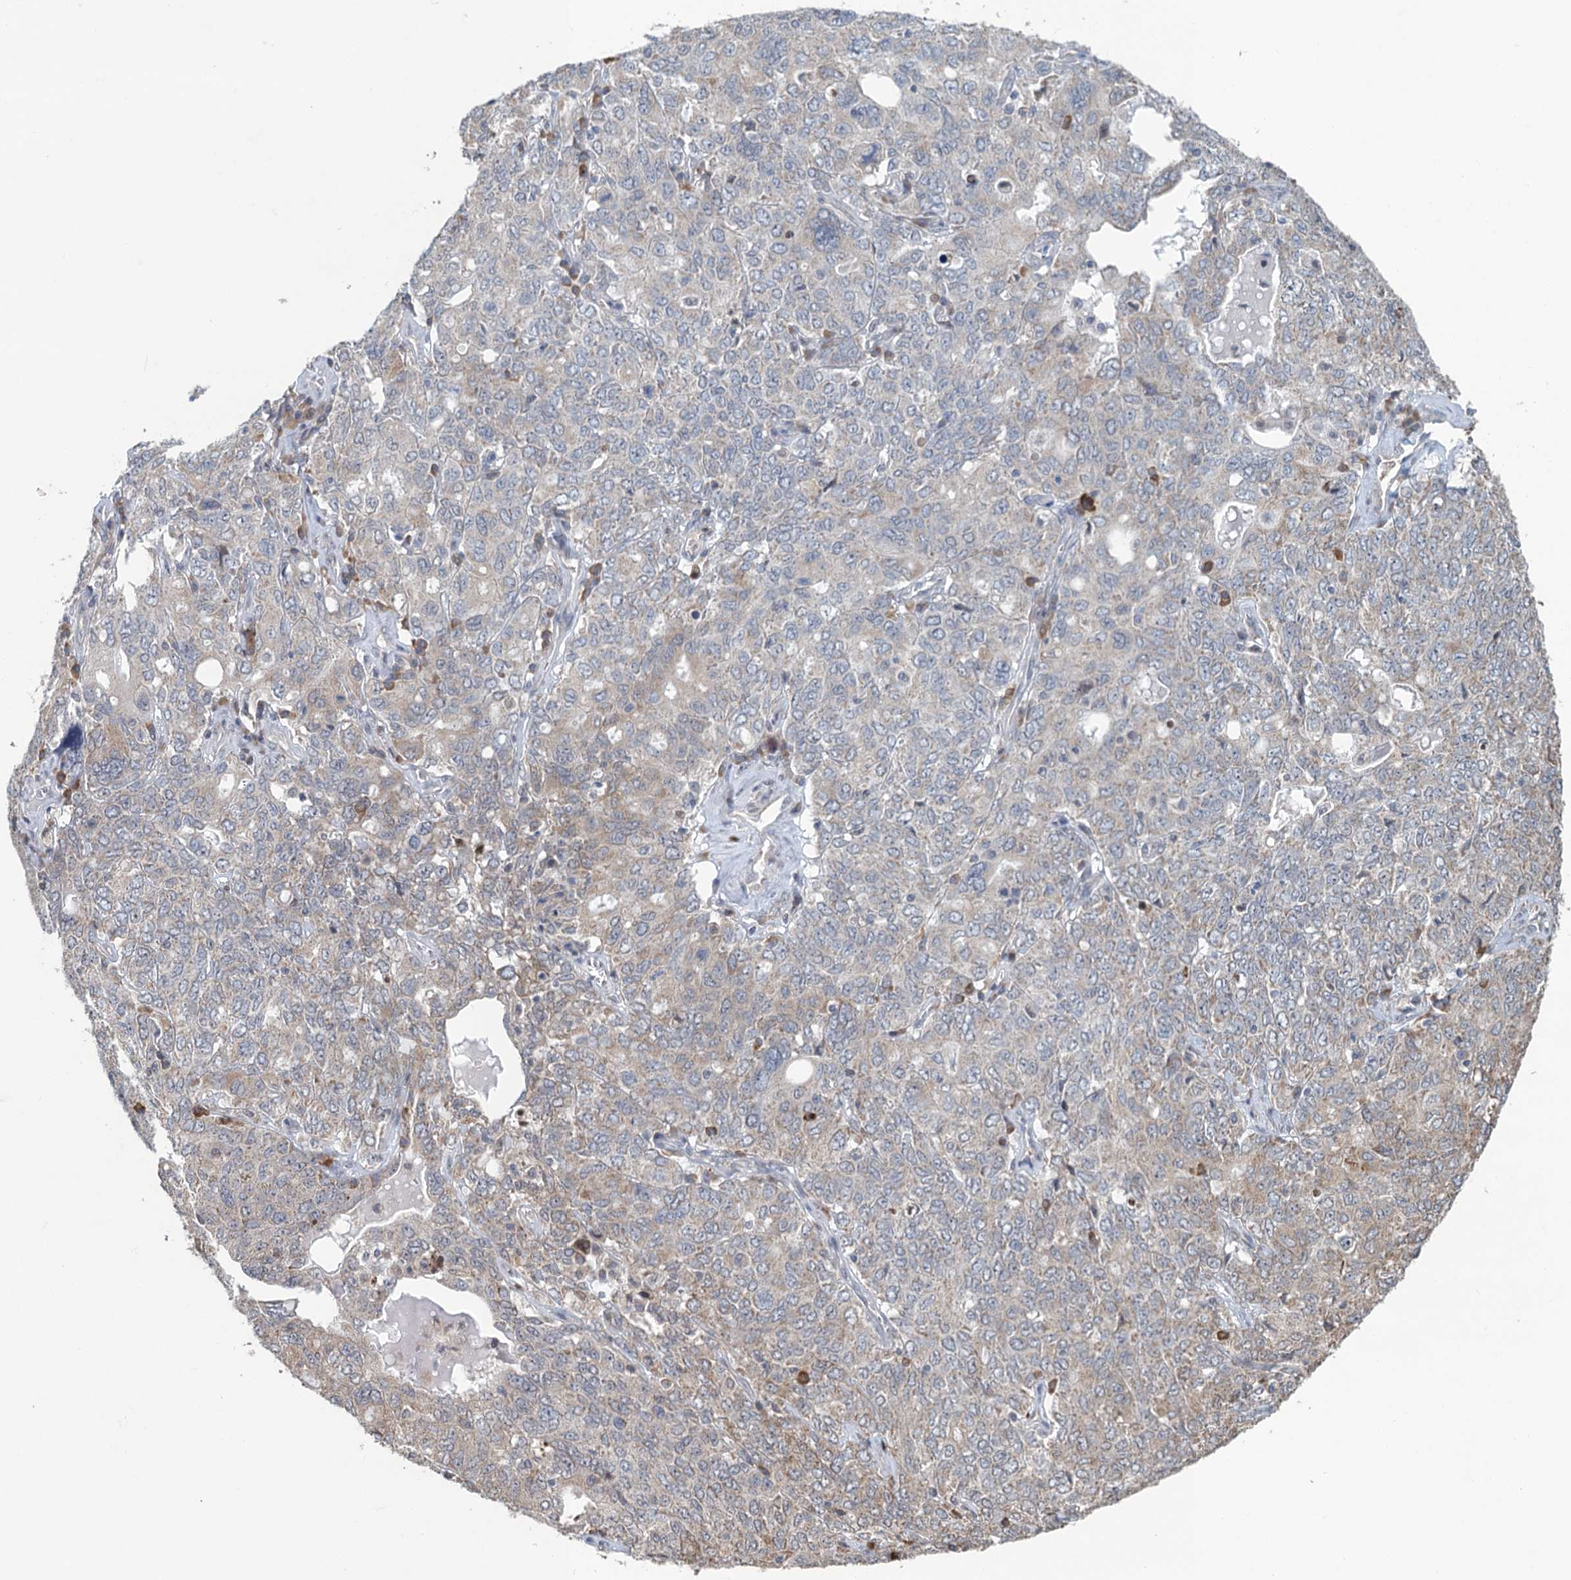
{"staining": {"intensity": "weak", "quantity": "<25%", "location": "cytoplasmic/membranous"}, "tissue": "ovarian cancer", "cell_type": "Tumor cells", "image_type": "cancer", "snomed": [{"axis": "morphology", "description": "Carcinoma, endometroid"}, {"axis": "topography", "description": "Ovary"}], "caption": "Immunohistochemistry photomicrograph of neoplastic tissue: human endometroid carcinoma (ovarian) stained with DAB reveals no significant protein expression in tumor cells. The staining was performed using DAB (3,3'-diaminobenzidine) to visualize the protein expression in brown, while the nuclei were stained in blue with hematoxylin (Magnification: 20x).", "gene": "TEX35", "patient": {"sex": "female", "age": 62}}